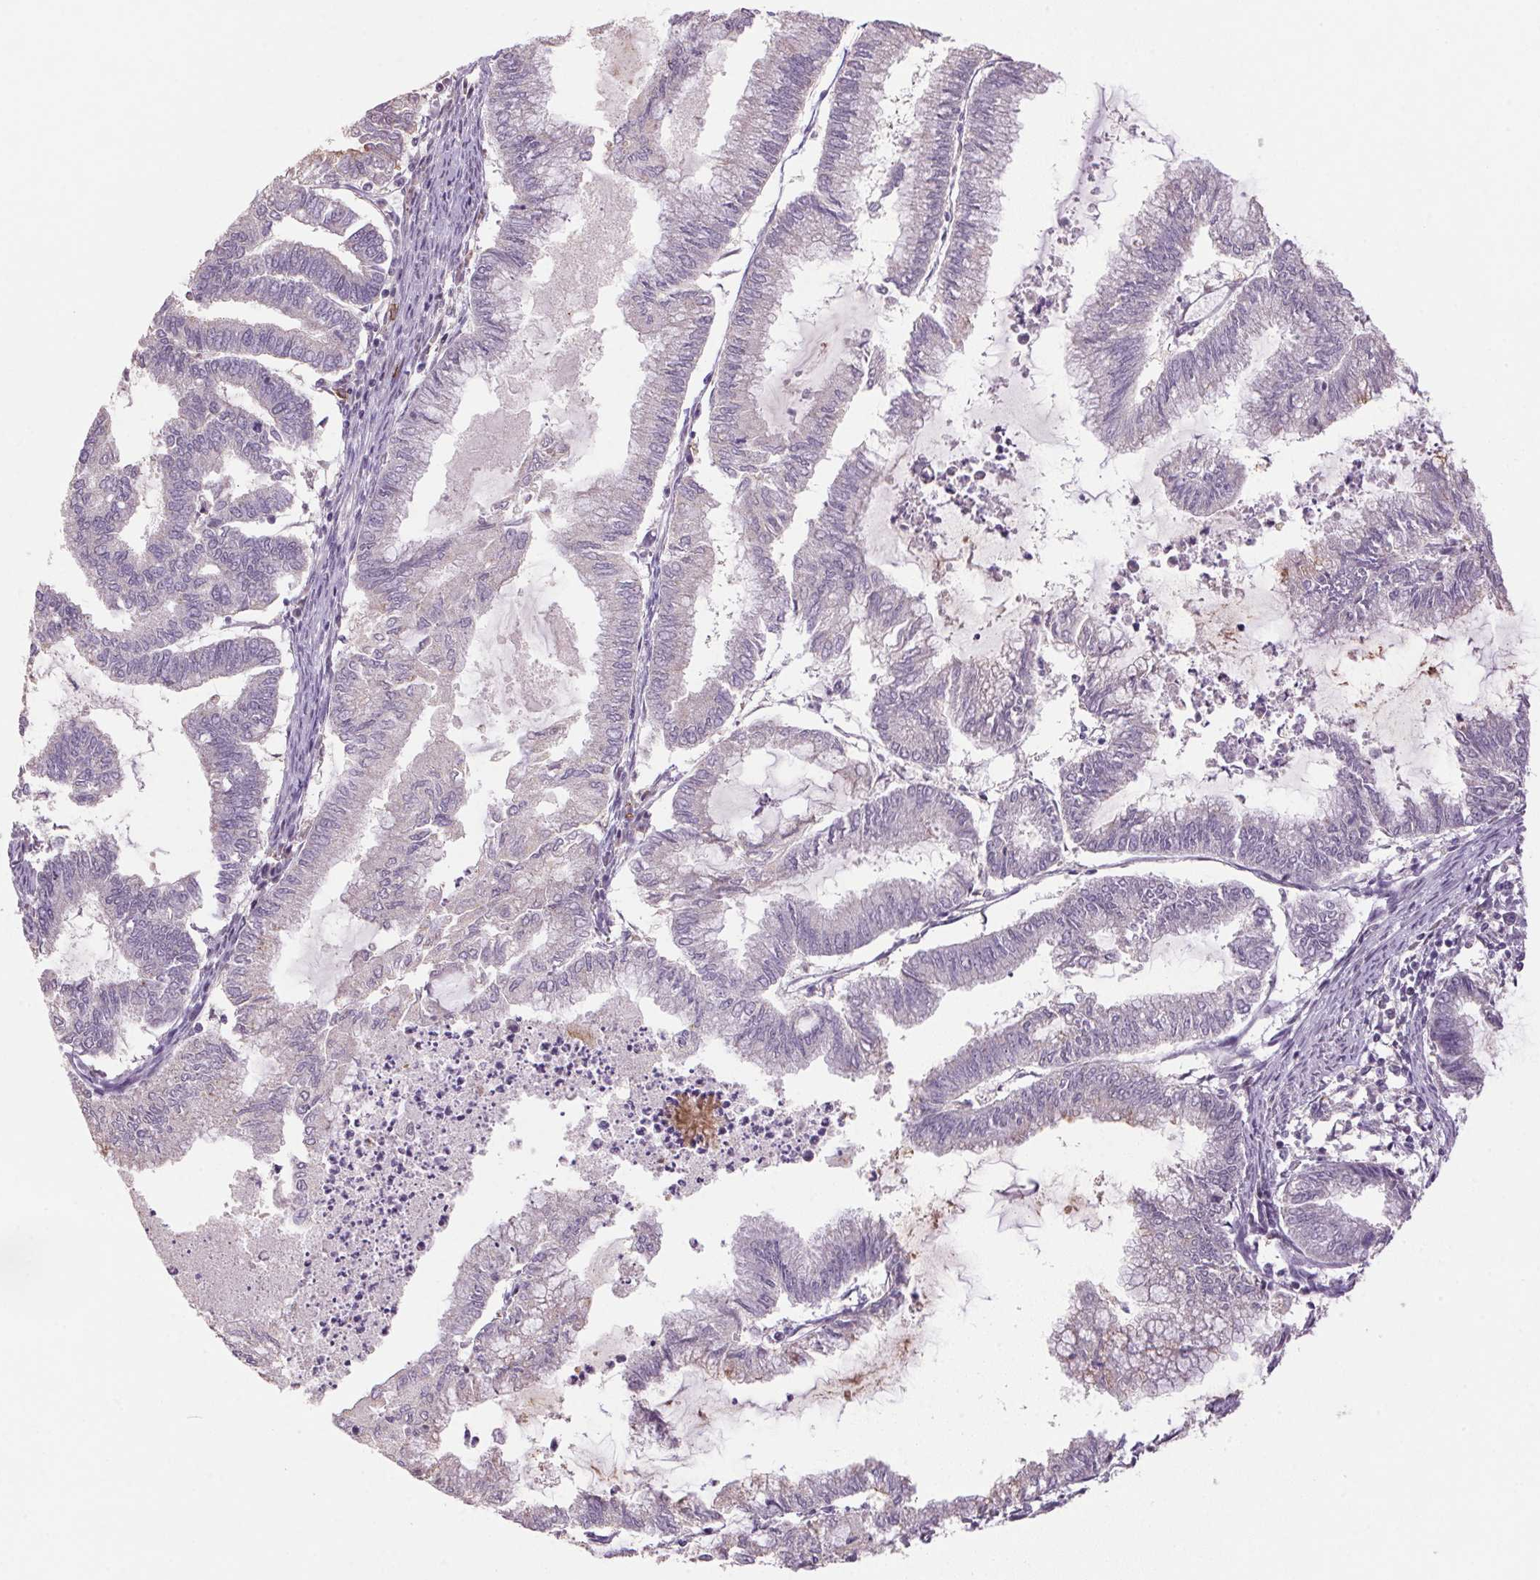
{"staining": {"intensity": "negative", "quantity": "none", "location": "none"}, "tissue": "endometrial cancer", "cell_type": "Tumor cells", "image_type": "cancer", "snomed": [{"axis": "morphology", "description": "Adenocarcinoma, NOS"}, {"axis": "topography", "description": "Endometrium"}], "caption": "Tumor cells are negative for brown protein staining in adenocarcinoma (endometrial).", "gene": "ZBTB4", "patient": {"sex": "female", "age": 79}}